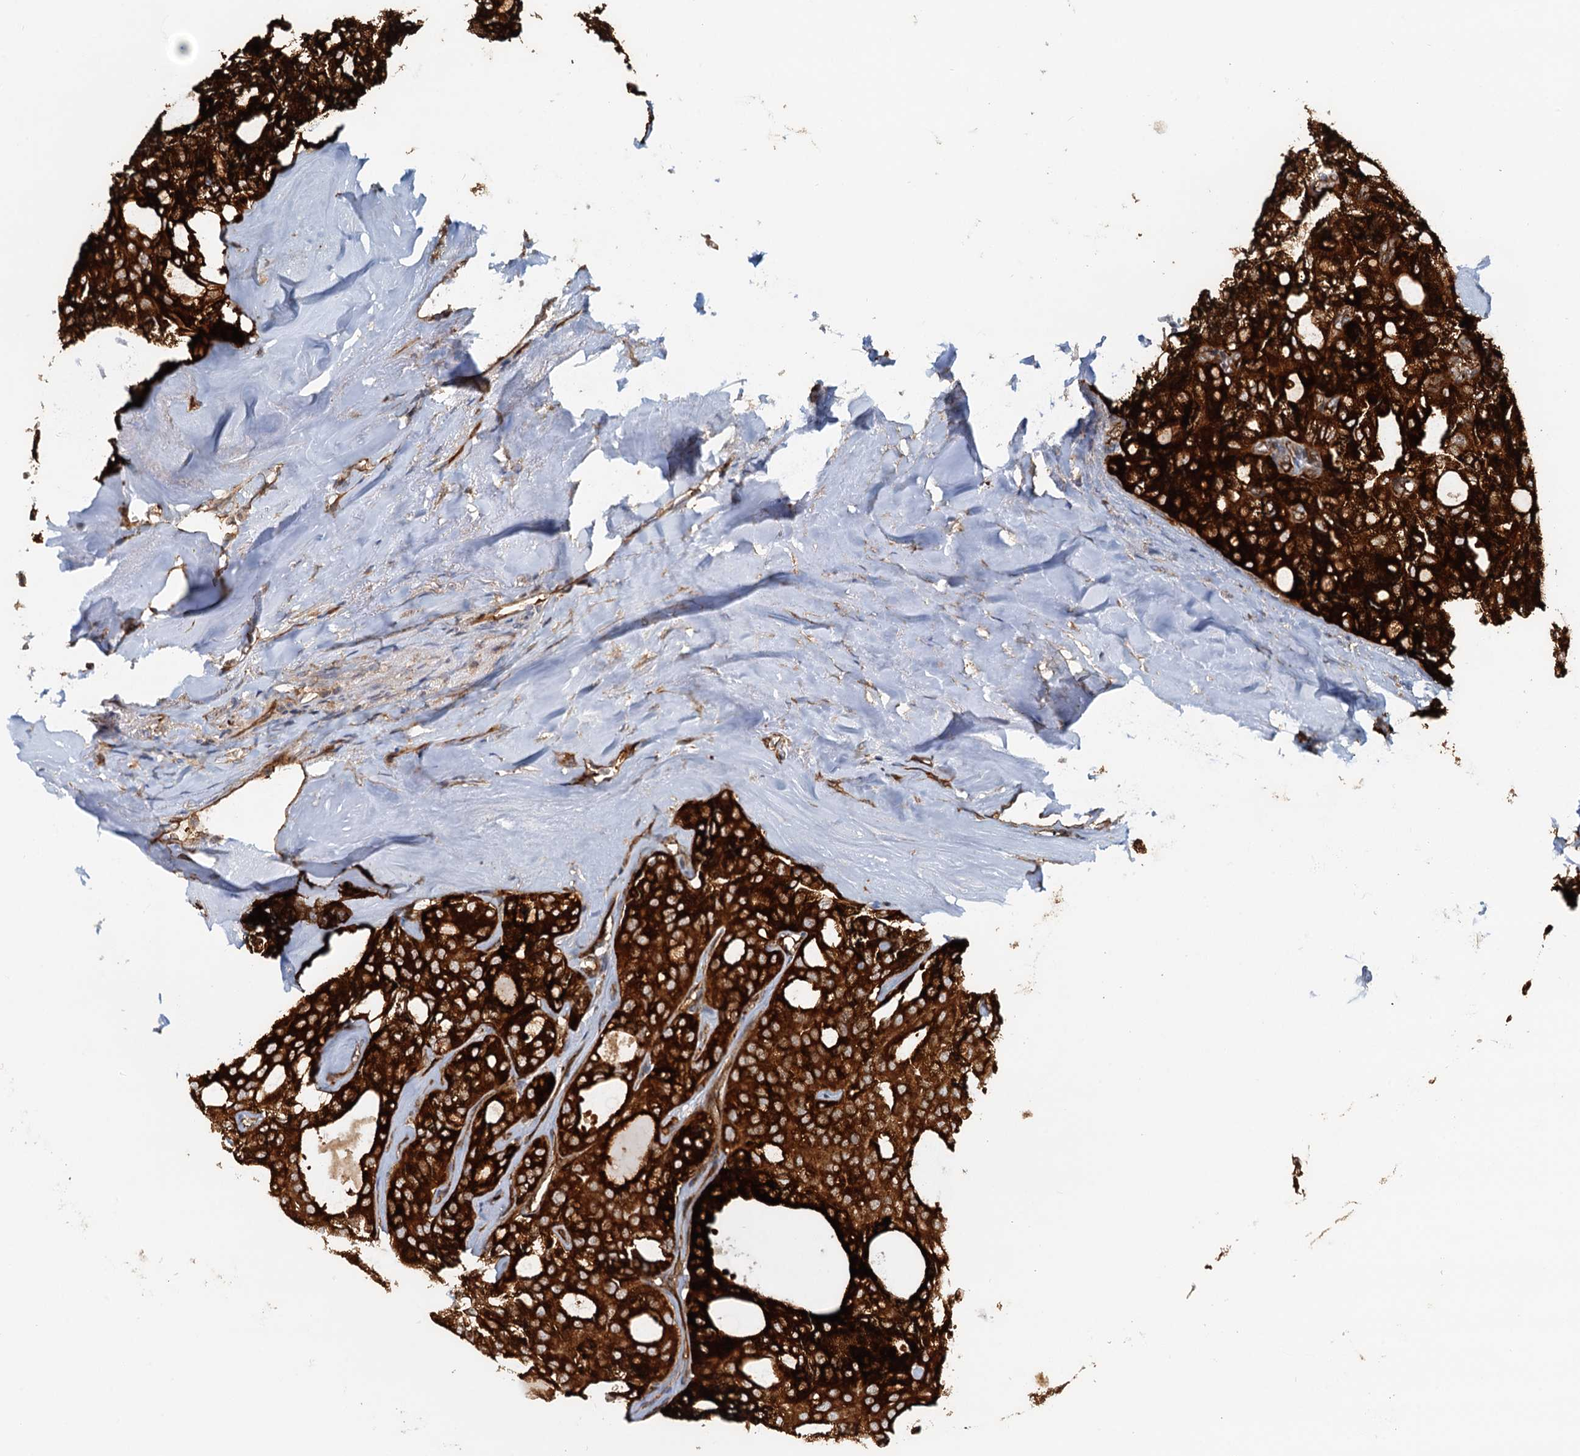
{"staining": {"intensity": "strong", "quantity": ">75%", "location": "cytoplasmic/membranous"}, "tissue": "thyroid cancer", "cell_type": "Tumor cells", "image_type": "cancer", "snomed": [{"axis": "morphology", "description": "Follicular adenoma carcinoma, NOS"}, {"axis": "topography", "description": "Thyroid gland"}], "caption": "Protein expression analysis of thyroid cancer shows strong cytoplasmic/membranous expression in about >75% of tumor cells.", "gene": "NIPAL3", "patient": {"sex": "male", "age": 75}}